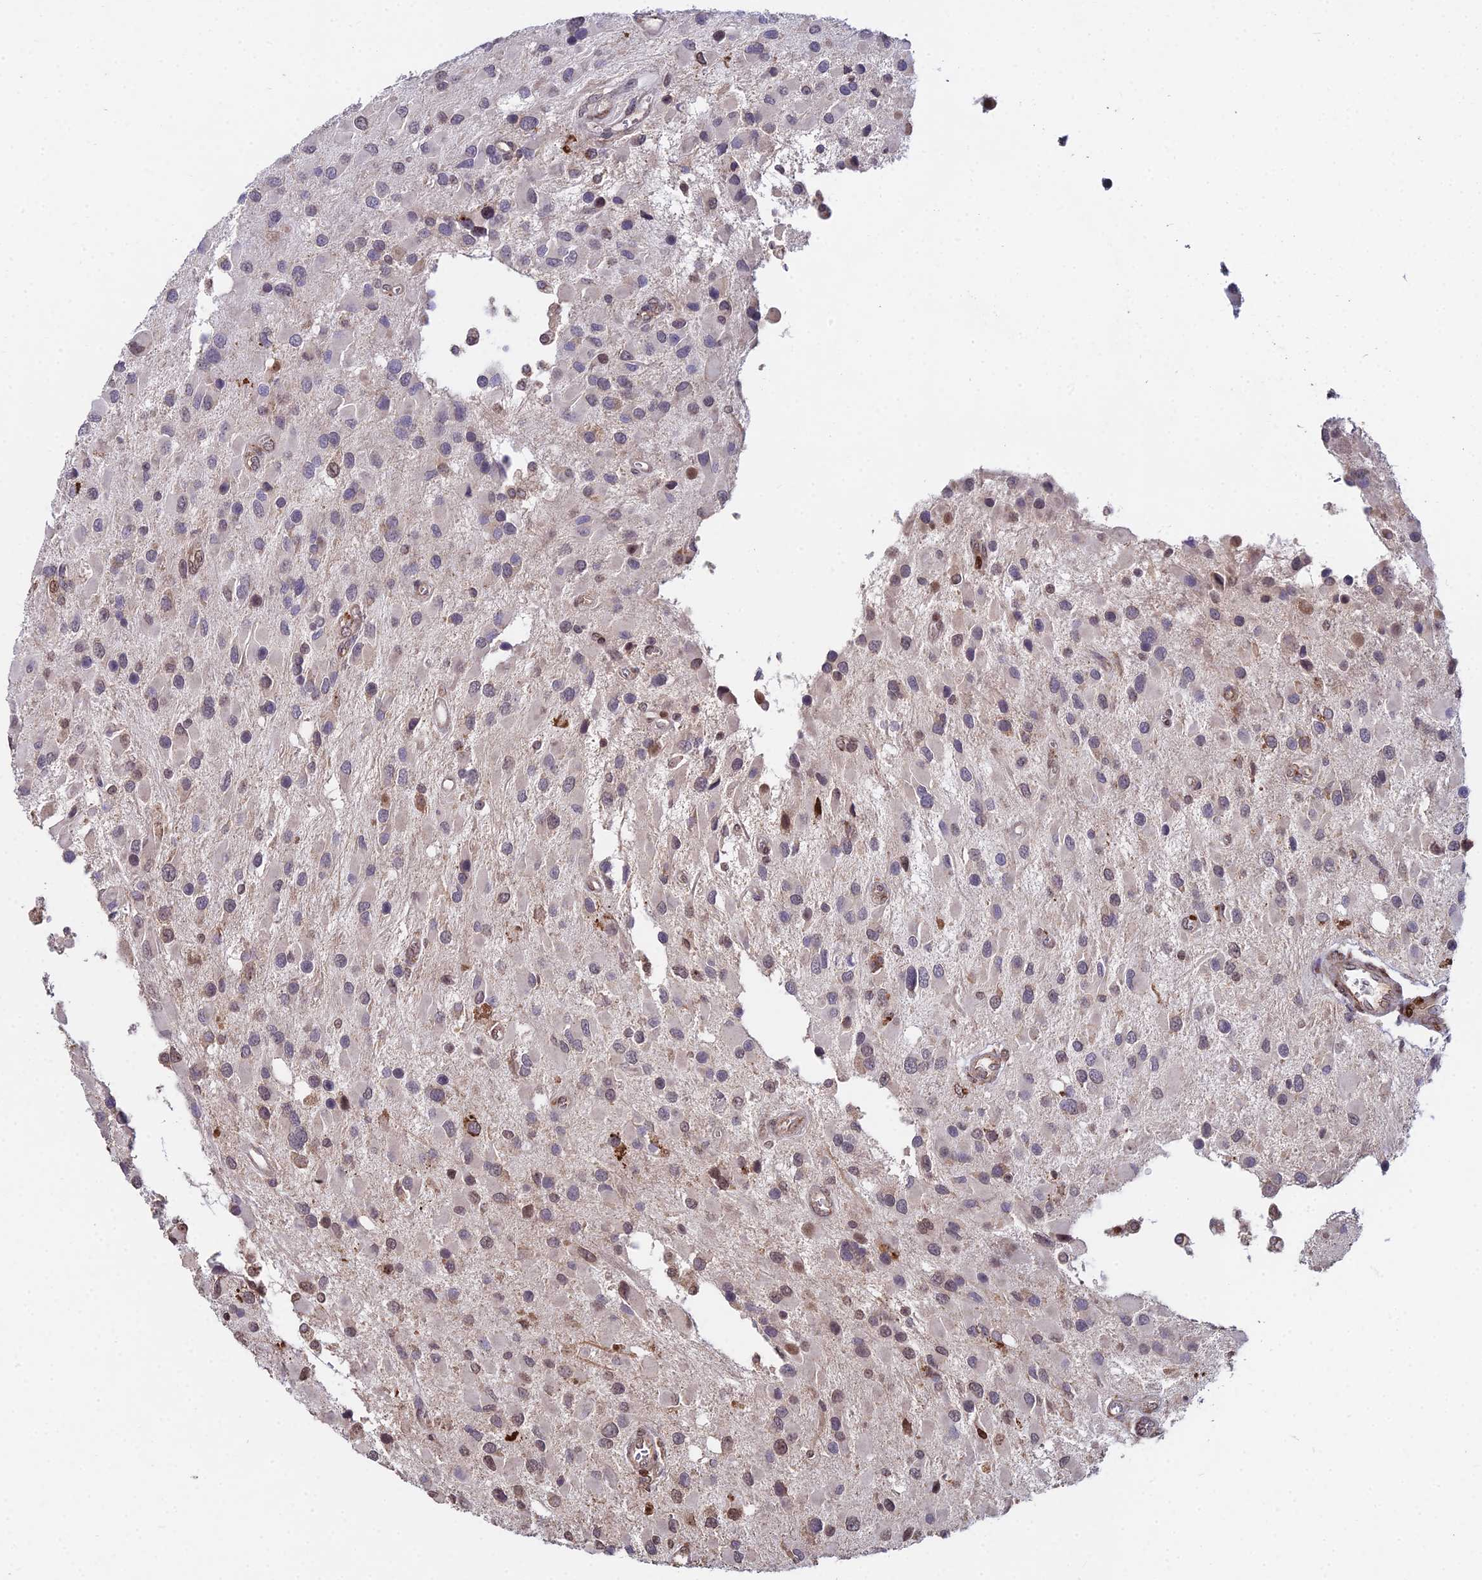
{"staining": {"intensity": "moderate", "quantity": "<25%", "location": "nuclear"}, "tissue": "glioma", "cell_type": "Tumor cells", "image_type": "cancer", "snomed": [{"axis": "morphology", "description": "Glioma, malignant, High grade"}, {"axis": "topography", "description": "Brain"}], "caption": "Malignant high-grade glioma stained with a brown dye demonstrates moderate nuclear positive positivity in about <25% of tumor cells.", "gene": "RBMS2", "patient": {"sex": "male", "age": 53}}